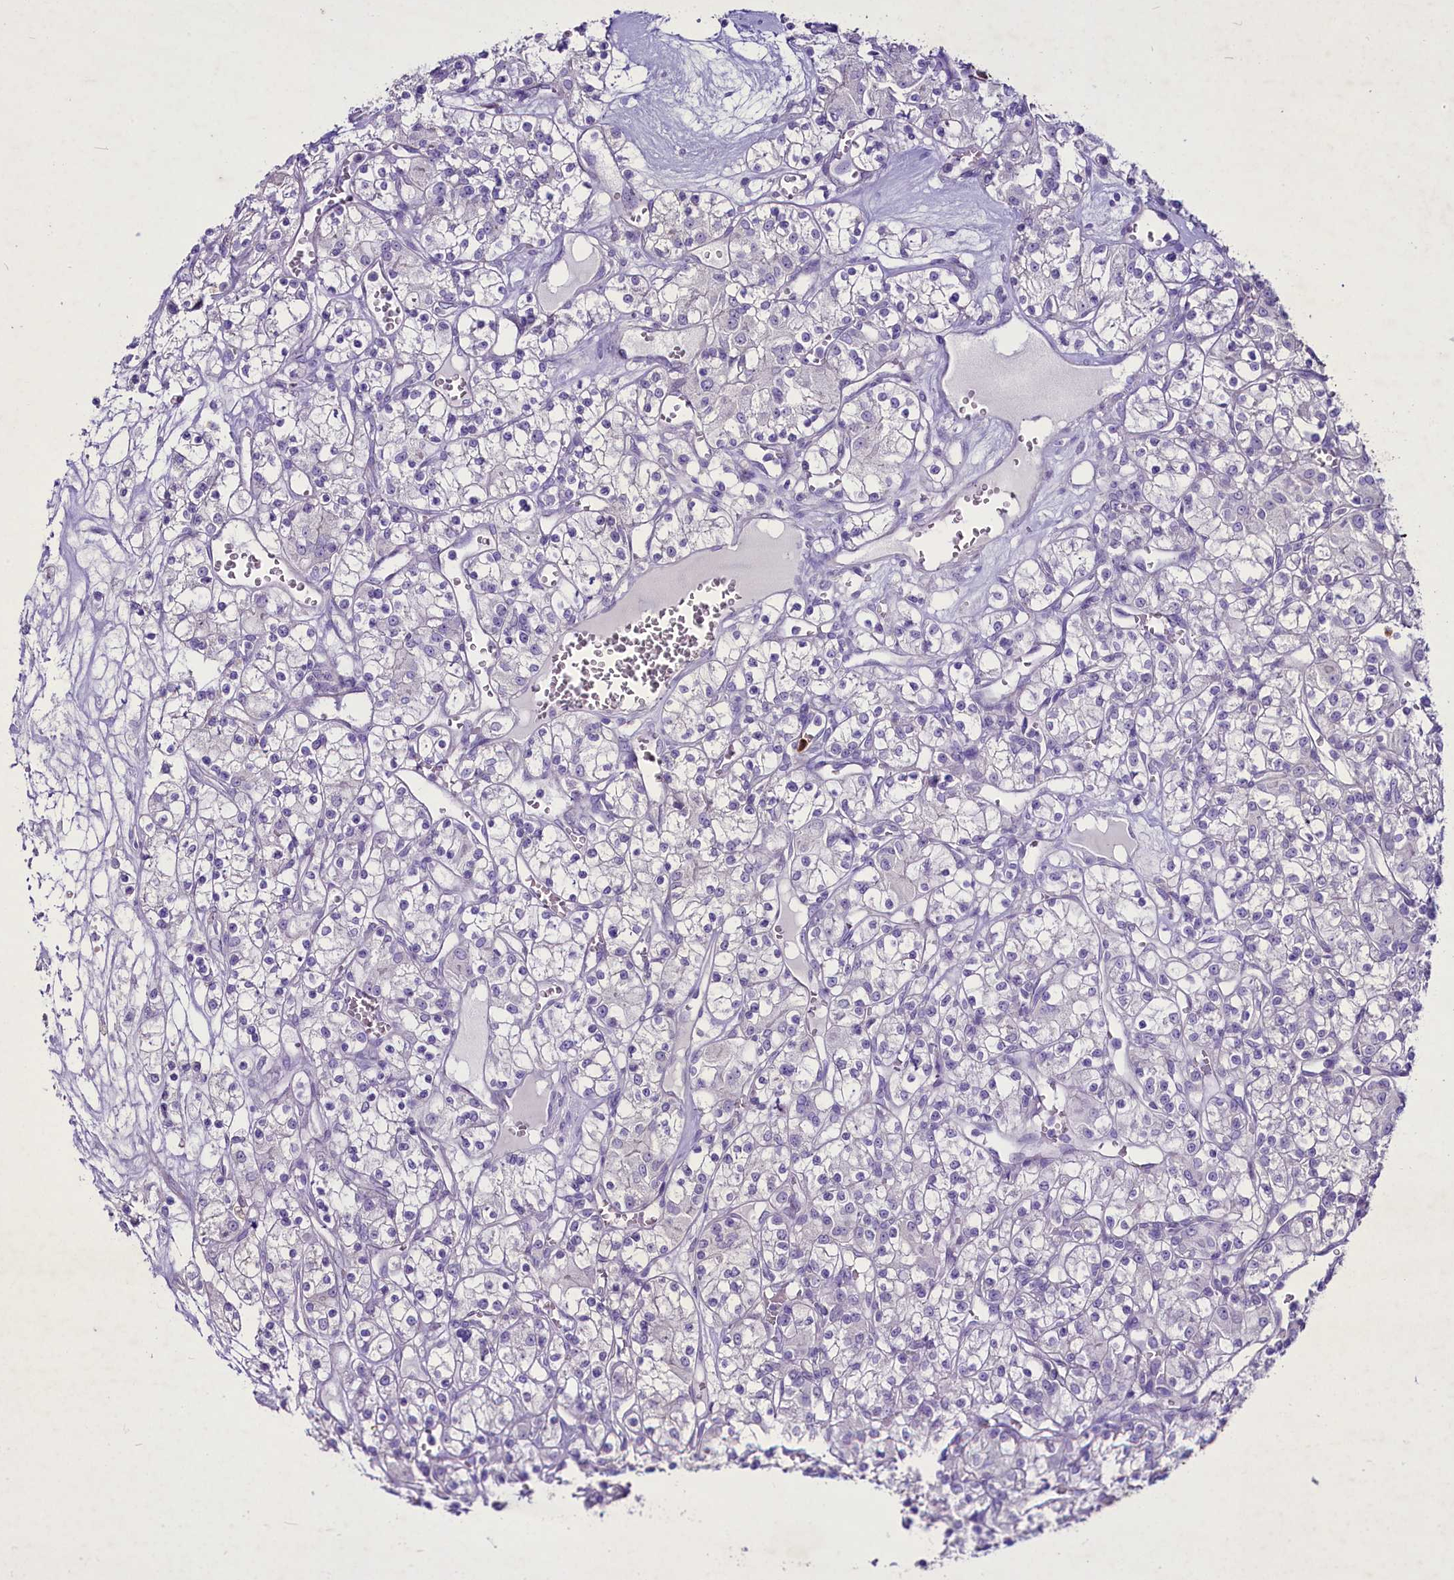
{"staining": {"intensity": "negative", "quantity": "none", "location": "none"}, "tissue": "renal cancer", "cell_type": "Tumor cells", "image_type": "cancer", "snomed": [{"axis": "morphology", "description": "Adenocarcinoma, NOS"}, {"axis": "topography", "description": "Kidney"}], "caption": "Renal cancer (adenocarcinoma) stained for a protein using immunohistochemistry reveals no staining tumor cells.", "gene": "FAM209B", "patient": {"sex": "female", "age": 59}}